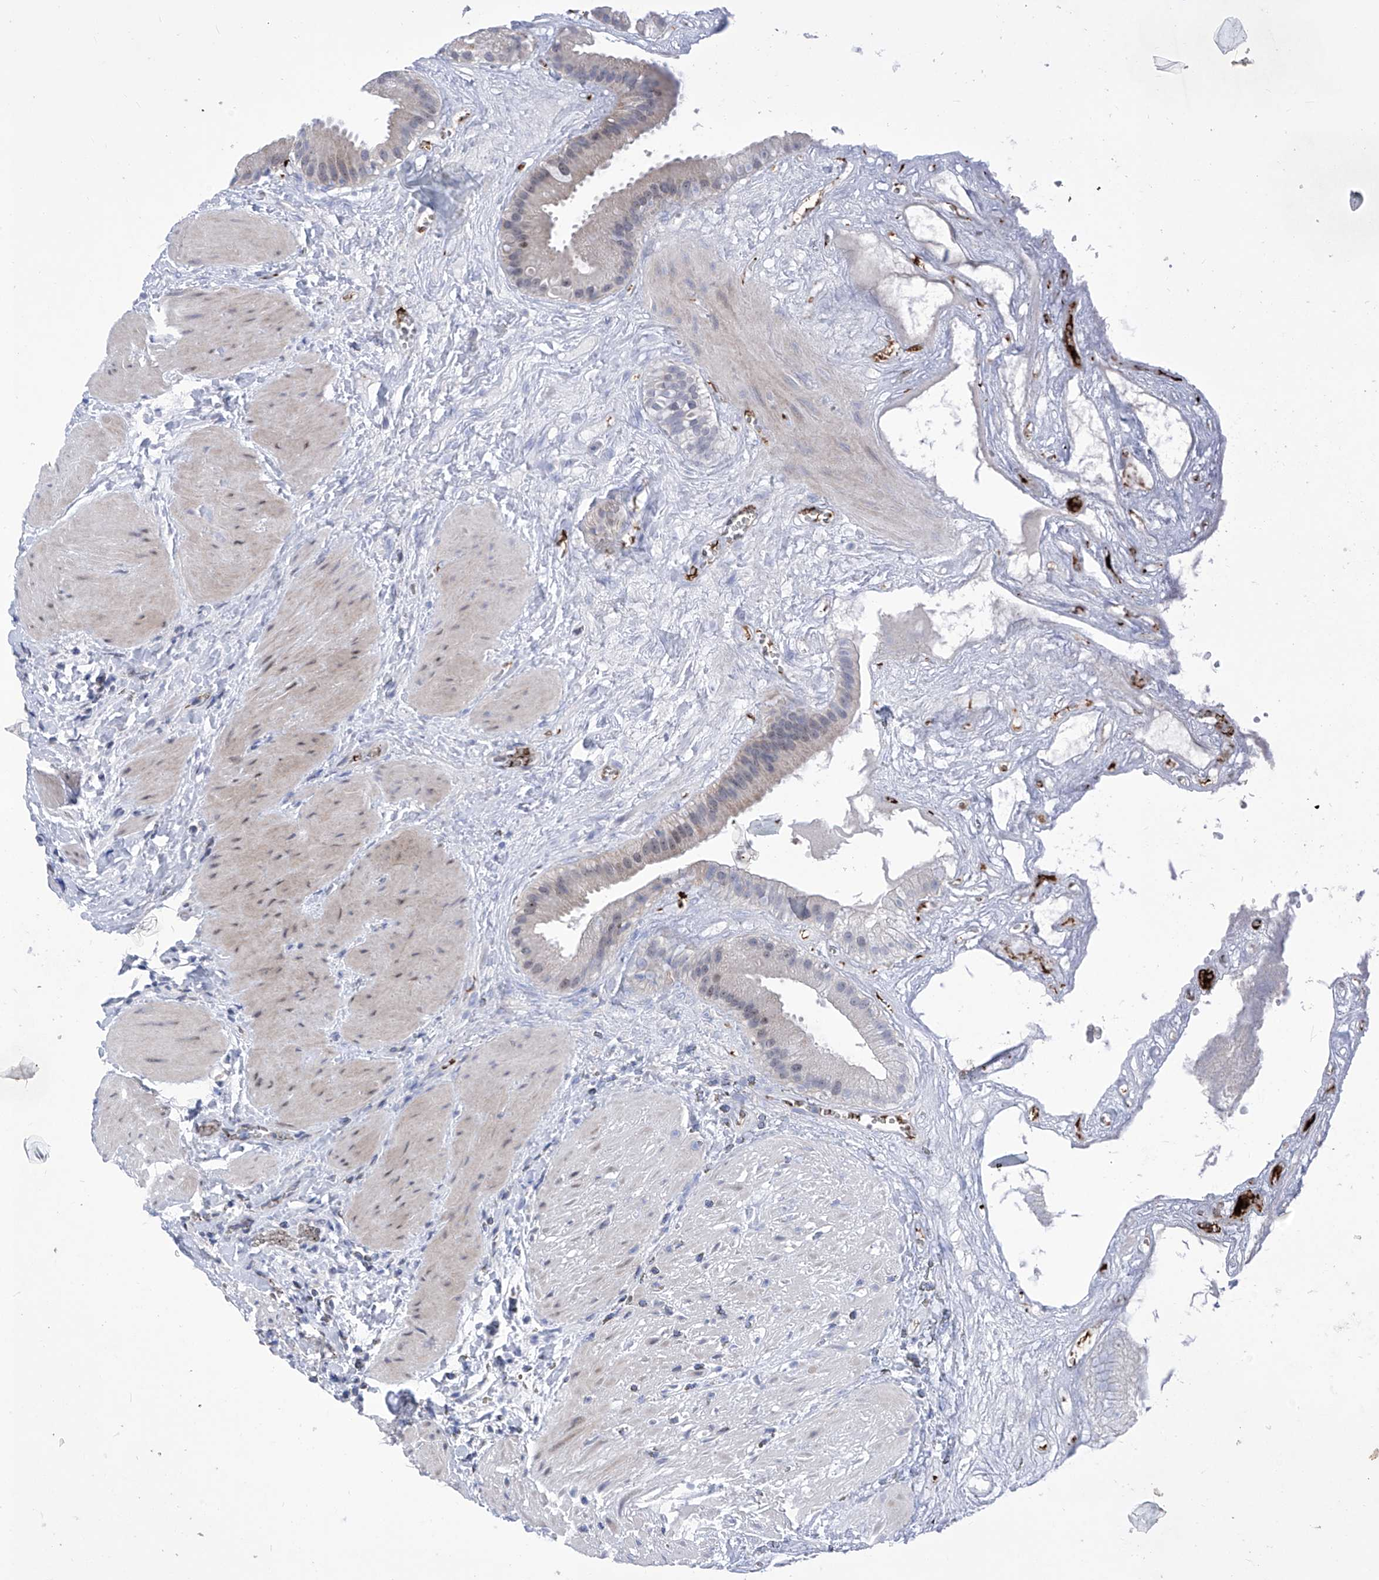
{"staining": {"intensity": "moderate", "quantity": "25%-75%", "location": "cytoplasmic/membranous,nuclear"}, "tissue": "gallbladder", "cell_type": "Glandular cells", "image_type": "normal", "snomed": [{"axis": "morphology", "description": "Normal tissue, NOS"}, {"axis": "topography", "description": "Gallbladder"}], "caption": "A high-resolution photomicrograph shows immunohistochemistry staining of normal gallbladder, which demonstrates moderate cytoplasmic/membranous,nuclear expression in about 25%-75% of glandular cells. The staining is performed using DAB brown chromogen to label protein expression. The nuclei are counter-stained blue using hematoxylin.", "gene": "NUFIP1", "patient": {"sex": "male", "age": 55}}